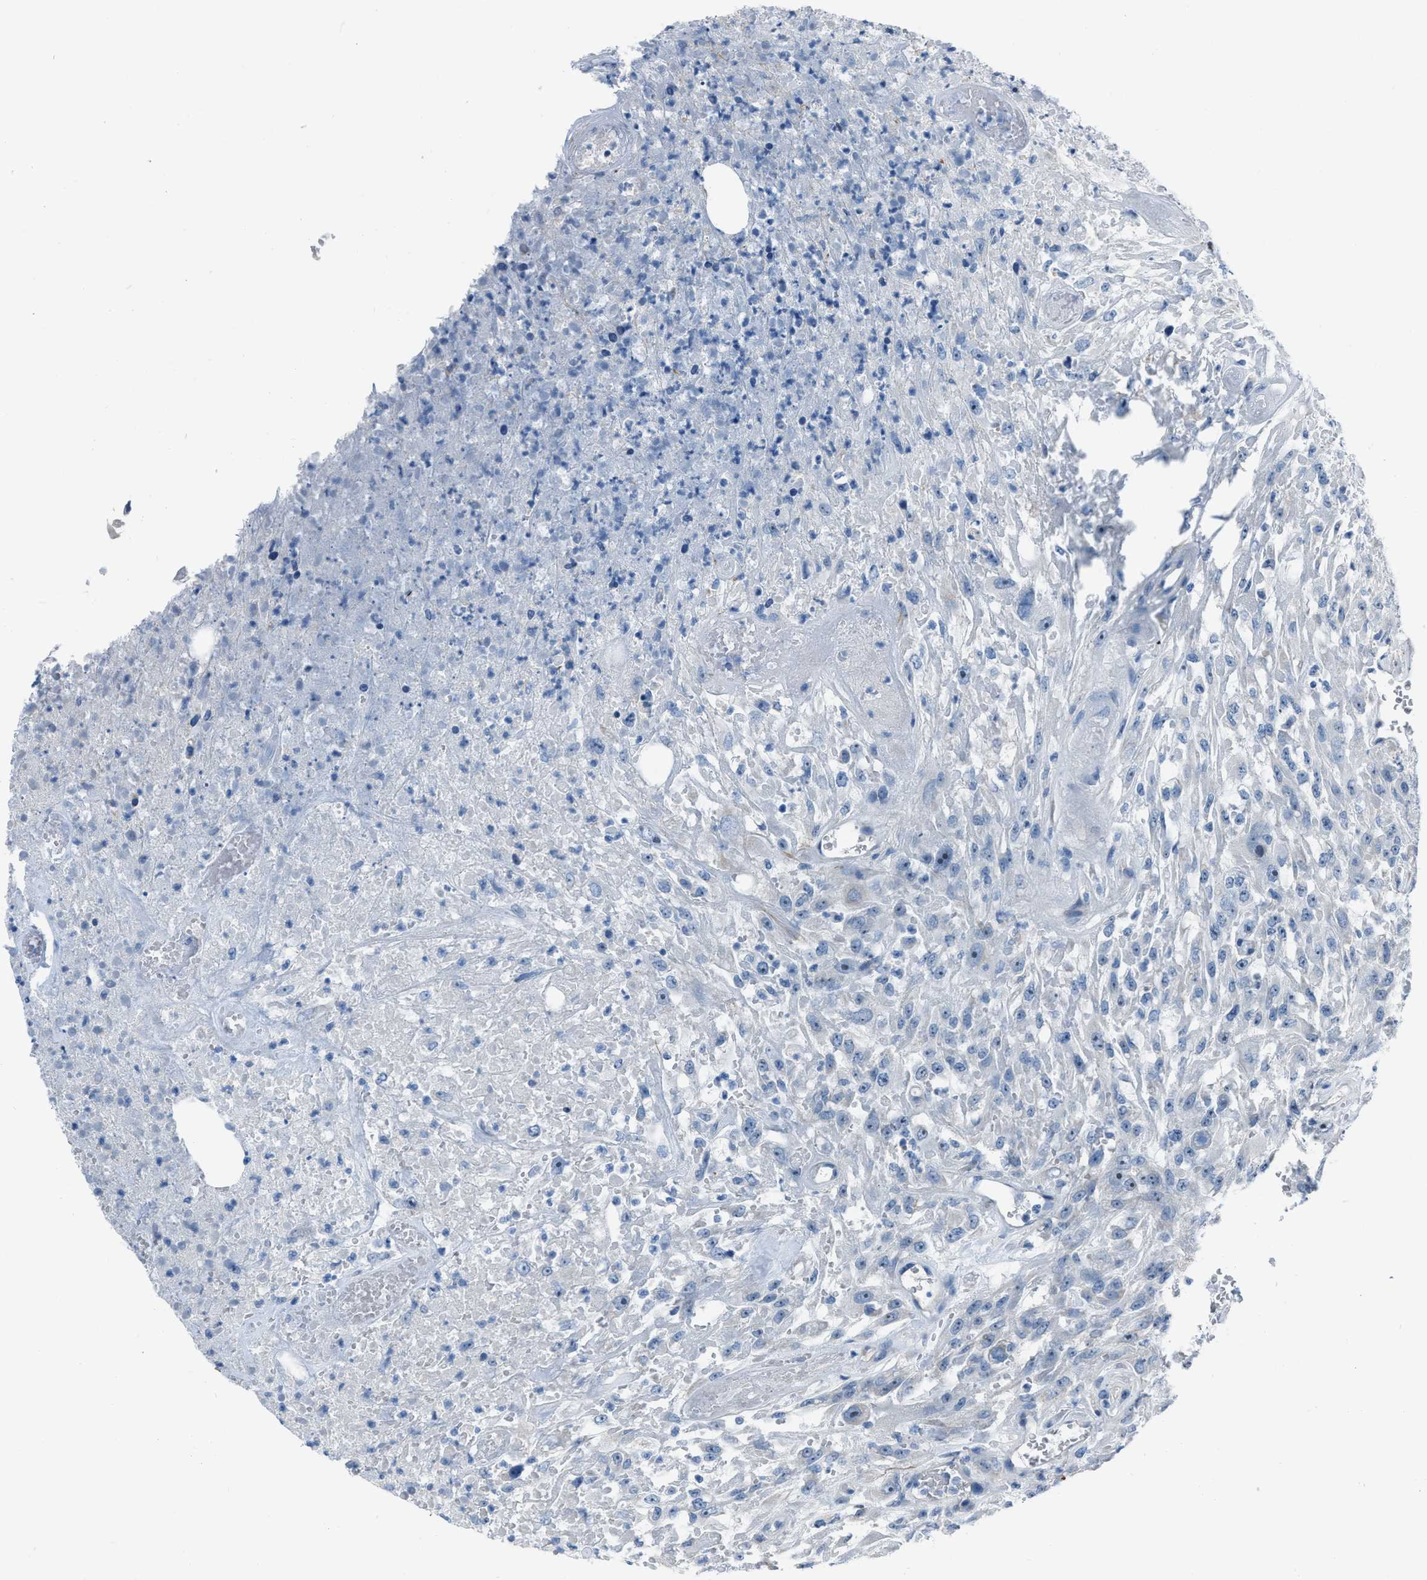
{"staining": {"intensity": "negative", "quantity": "none", "location": "none"}, "tissue": "urothelial cancer", "cell_type": "Tumor cells", "image_type": "cancer", "snomed": [{"axis": "morphology", "description": "Urothelial carcinoma, High grade"}, {"axis": "topography", "description": "Urinary bladder"}], "caption": "This is an immunohistochemistry histopathology image of urothelial cancer. There is no staining in tumor cells.", "gene": "SPATC1L", "patient": {"sex": "male", "age": 46}}